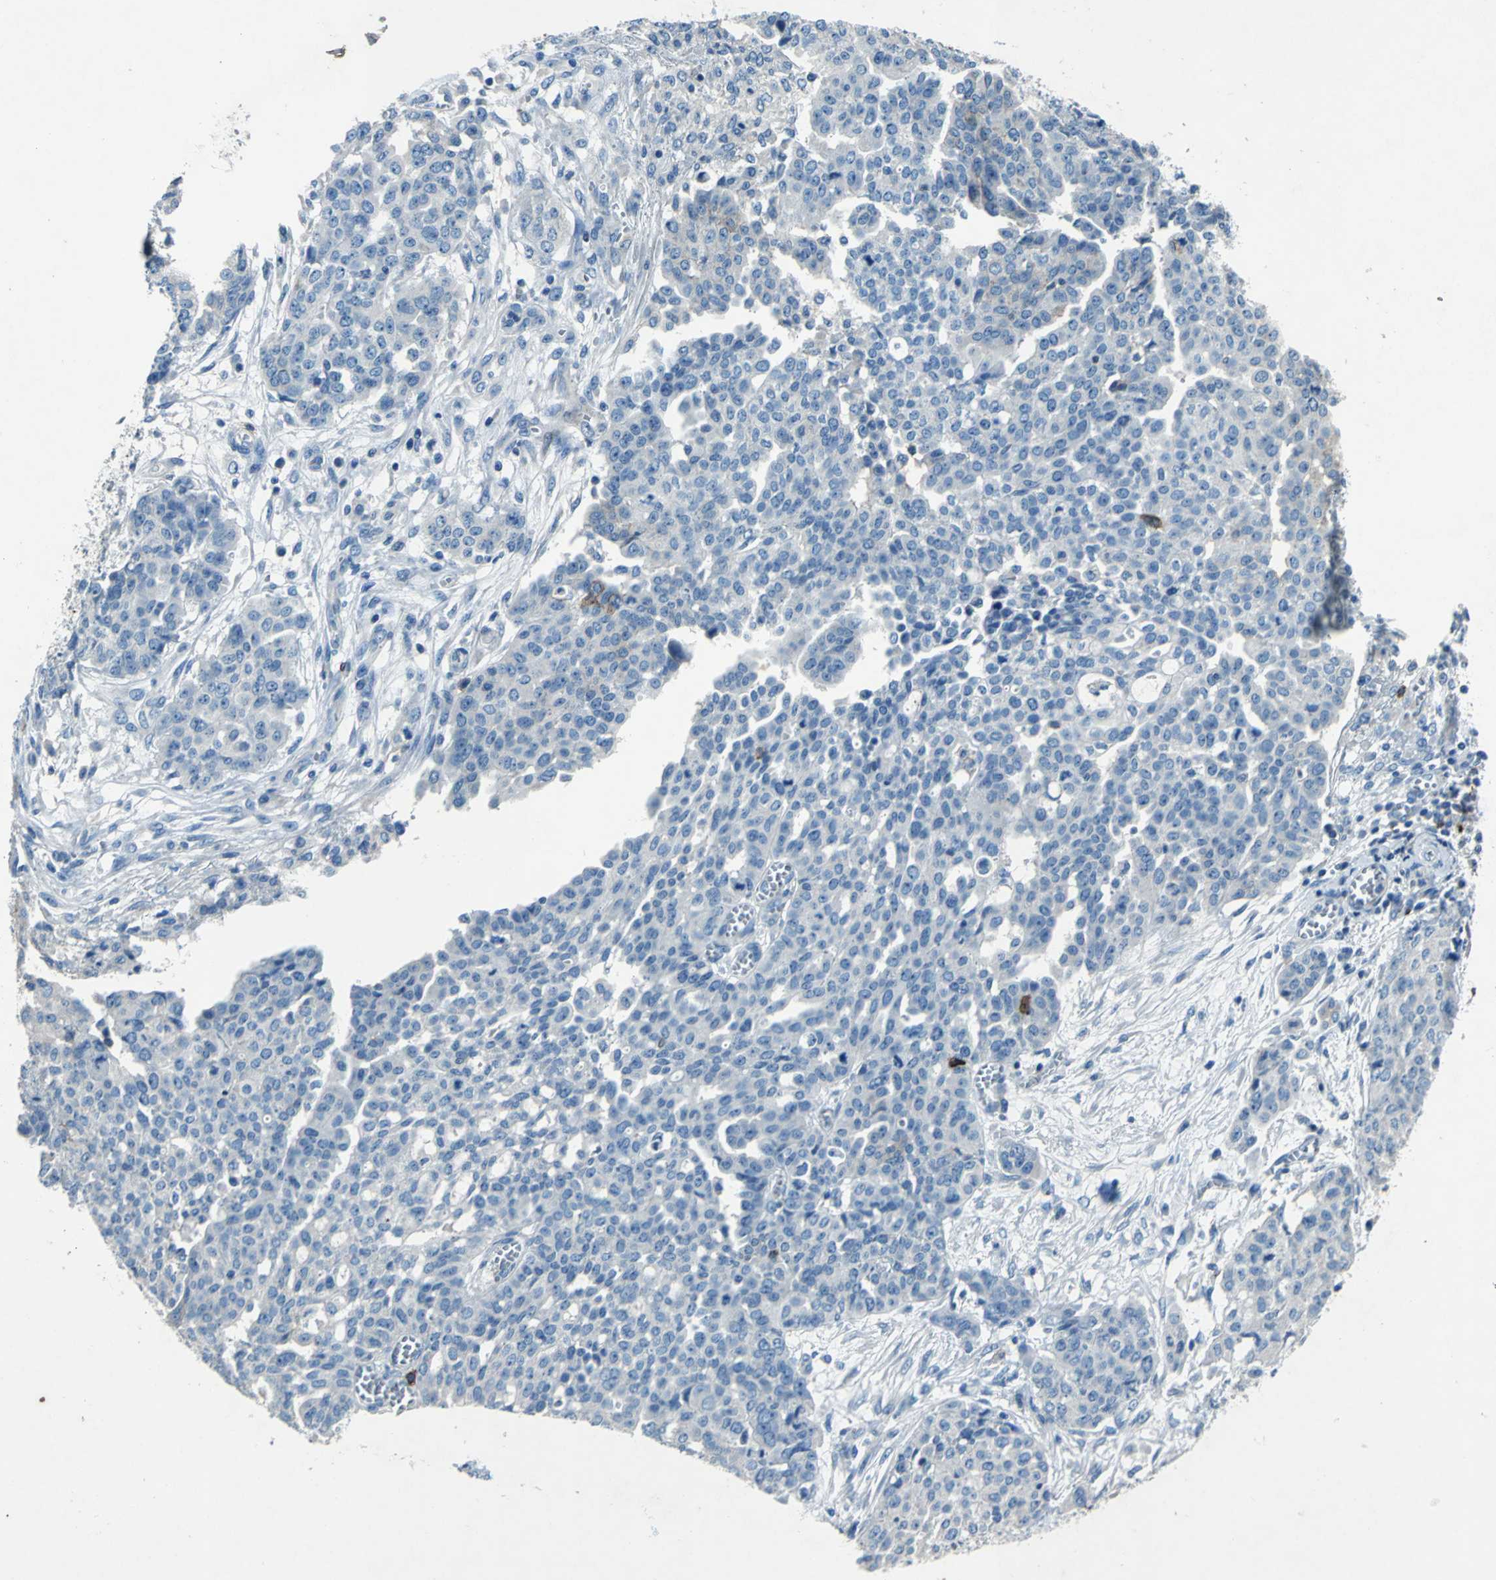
{"staining": {"intensity": "negative", "quantity": "none", "location": "none"}, "tissue": "ovarian cancer", "cell_type": "Tumor cells", "image_type": "cancer", "snomed": [{"axis": "morphology", "description": "Cystadenocarcinoma, serous, NOS"}, {"axis": "topography", "description": "Soft tissue"}, {"axis": "topography", "description": "Ovary"}], "caption": "This is an immunohistochemistry histopathology image of human ovarian cancer. There is no staining in tumor cells.", "gene": "RPS13", "patient": {"sex": "female", "age": 57}}